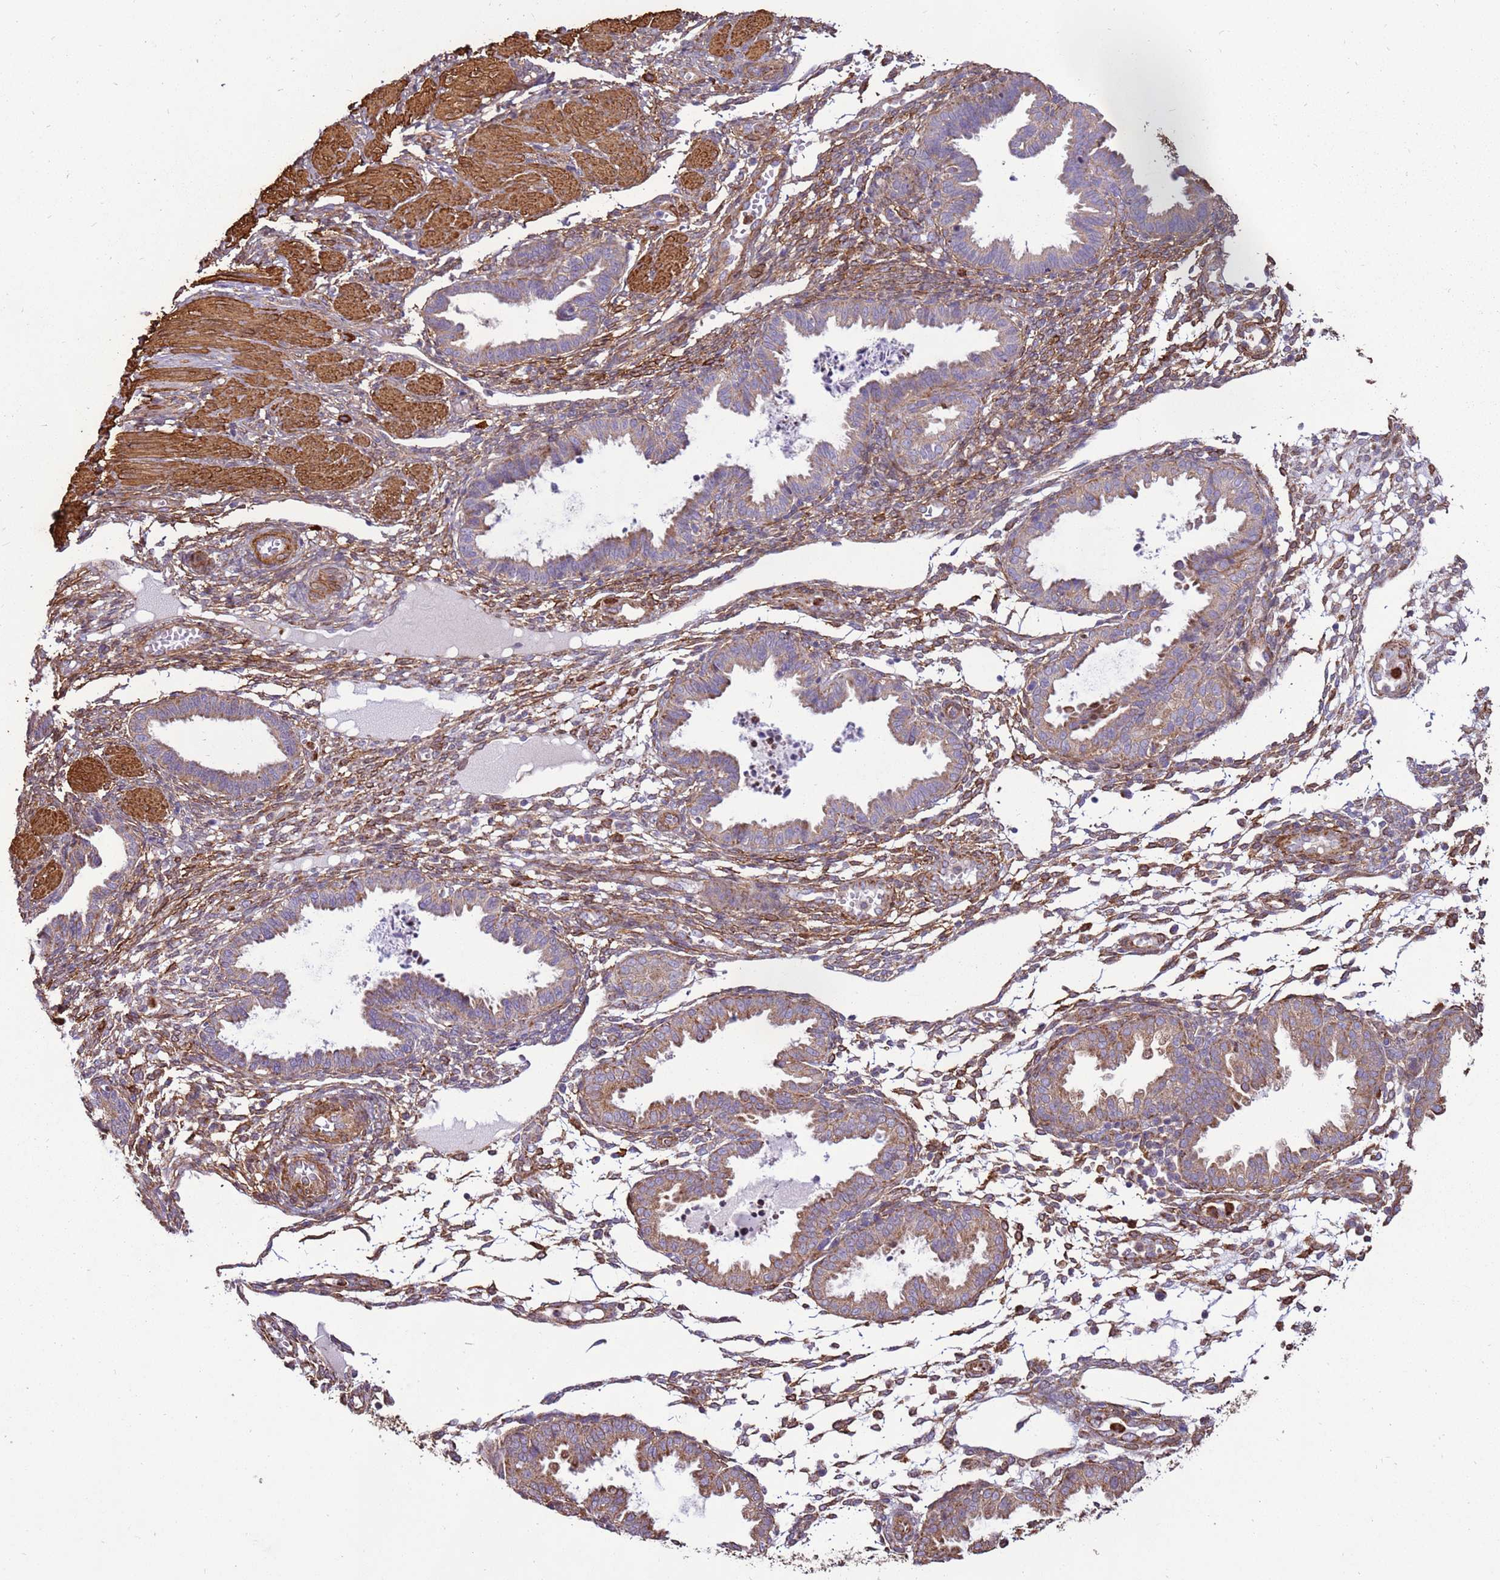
{"staining": {"intensity": "moderate", "quantity": "<25%", "location": "cytoplasmic/membranous"}, "tissue": "endometrium", "cell_type": "Cells in endometrial stroma", "image_type": "normal", "snomed": [{"axis": "morphology", "description": "Normal tissue, NOS"}, {"axis": "topography", "description": "Endometrium"}], "caption": "Immunohistochemistry of benign endometrium displays low levels of moderate cytoplasmic/membranous expression in approximately <25% of cells in endometrial stroma.", "gene": "DDX59", "patient": {"sex": "female", "age": 33}}